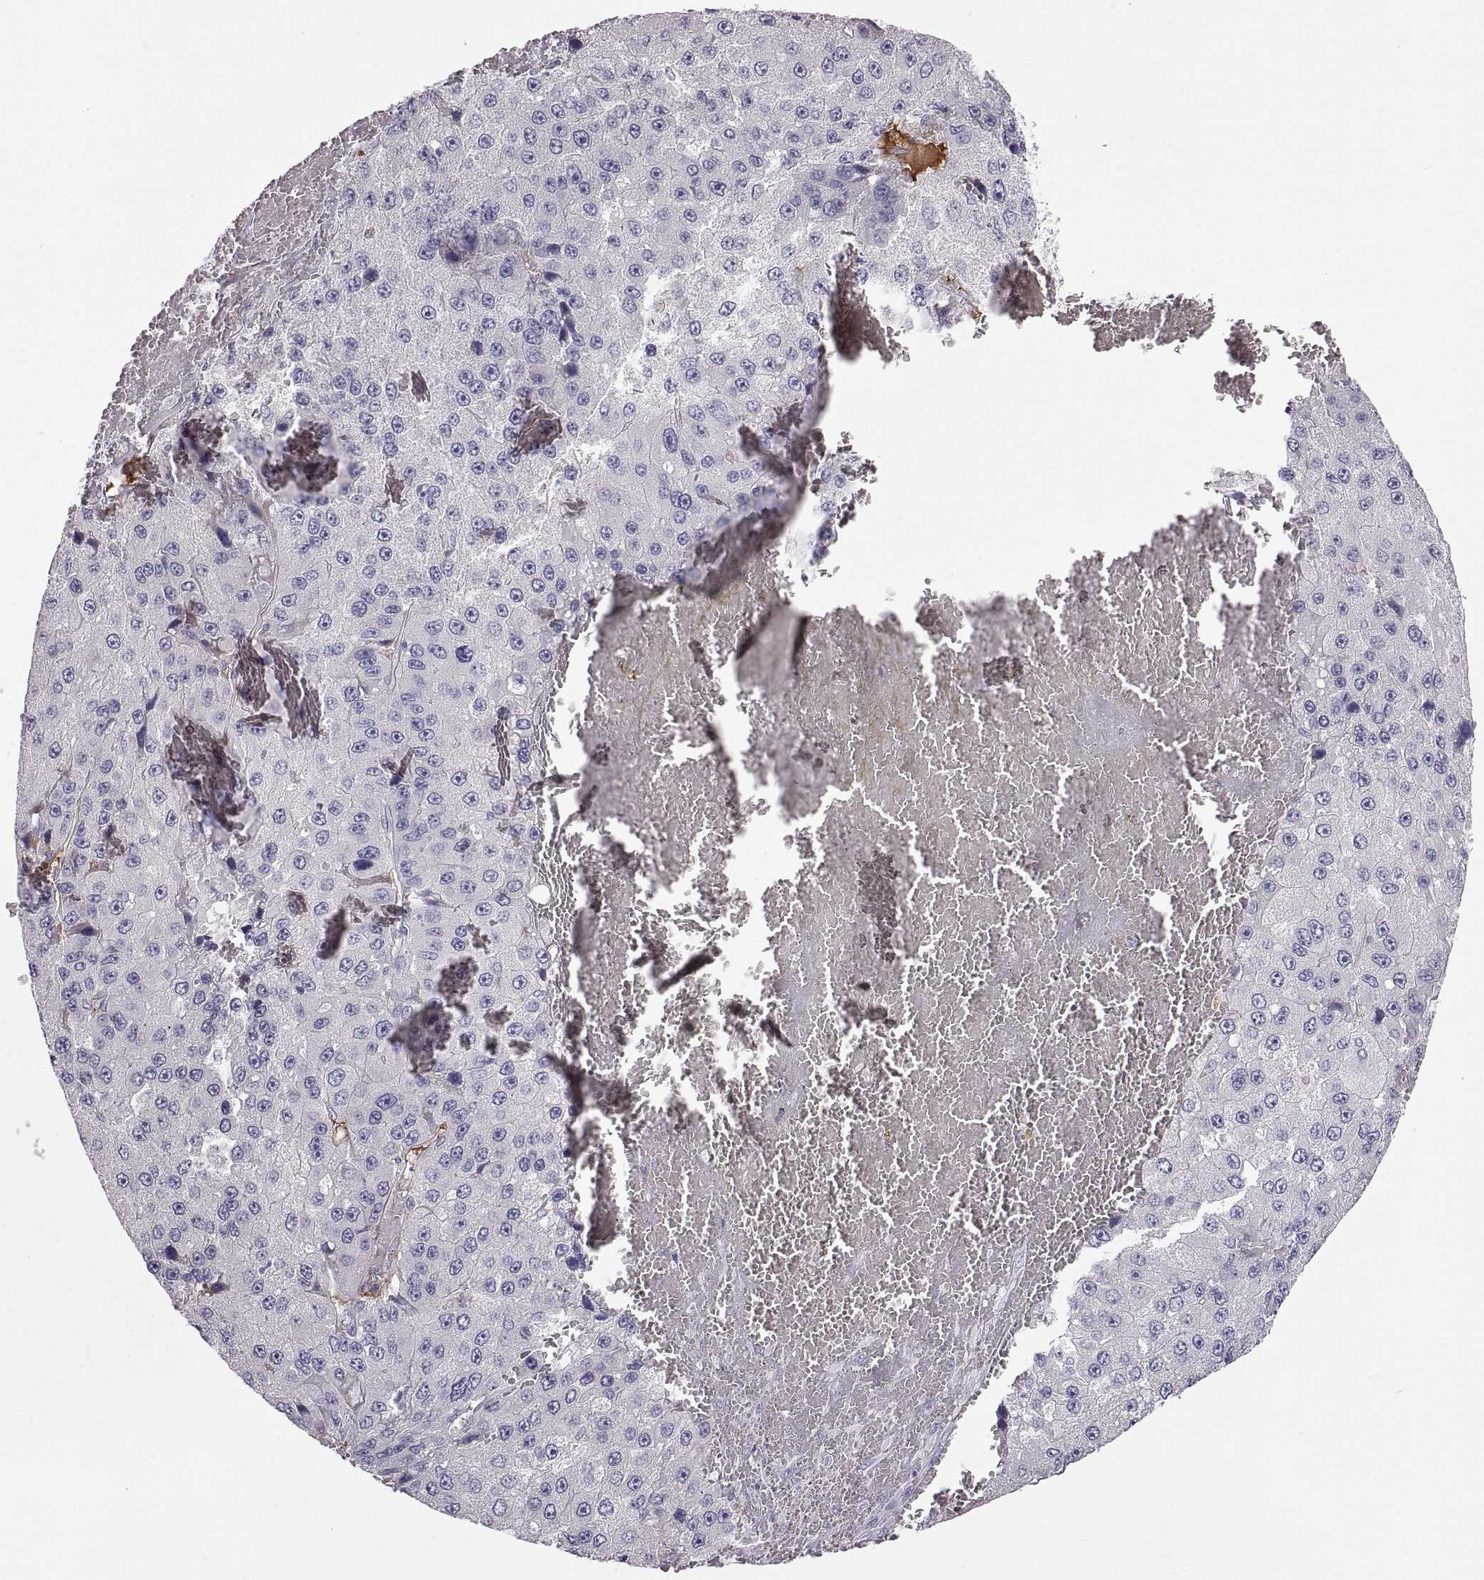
{"staining": {"intensity": "negative", "quantity": "none", "location": "none"}, "tissue": "liver cancer", "cell_type": "Tumor cells", "image_type": "cancer", "snomed": [{"axis": "morphology", "description": "Carcinoma, Hepatocellular, NOS"}, {"axis": "topography", "description": "Liver"}], "caption": "An immunohistochemistry (IHC) image of liver cancer (hepatocellular carcinoma) is shown. There is no staining in tumor cells of liver cancer (hepatocellular carcinoma).", "gene": "ADAM32", "patient": {"sex": "female", "age": 73}}